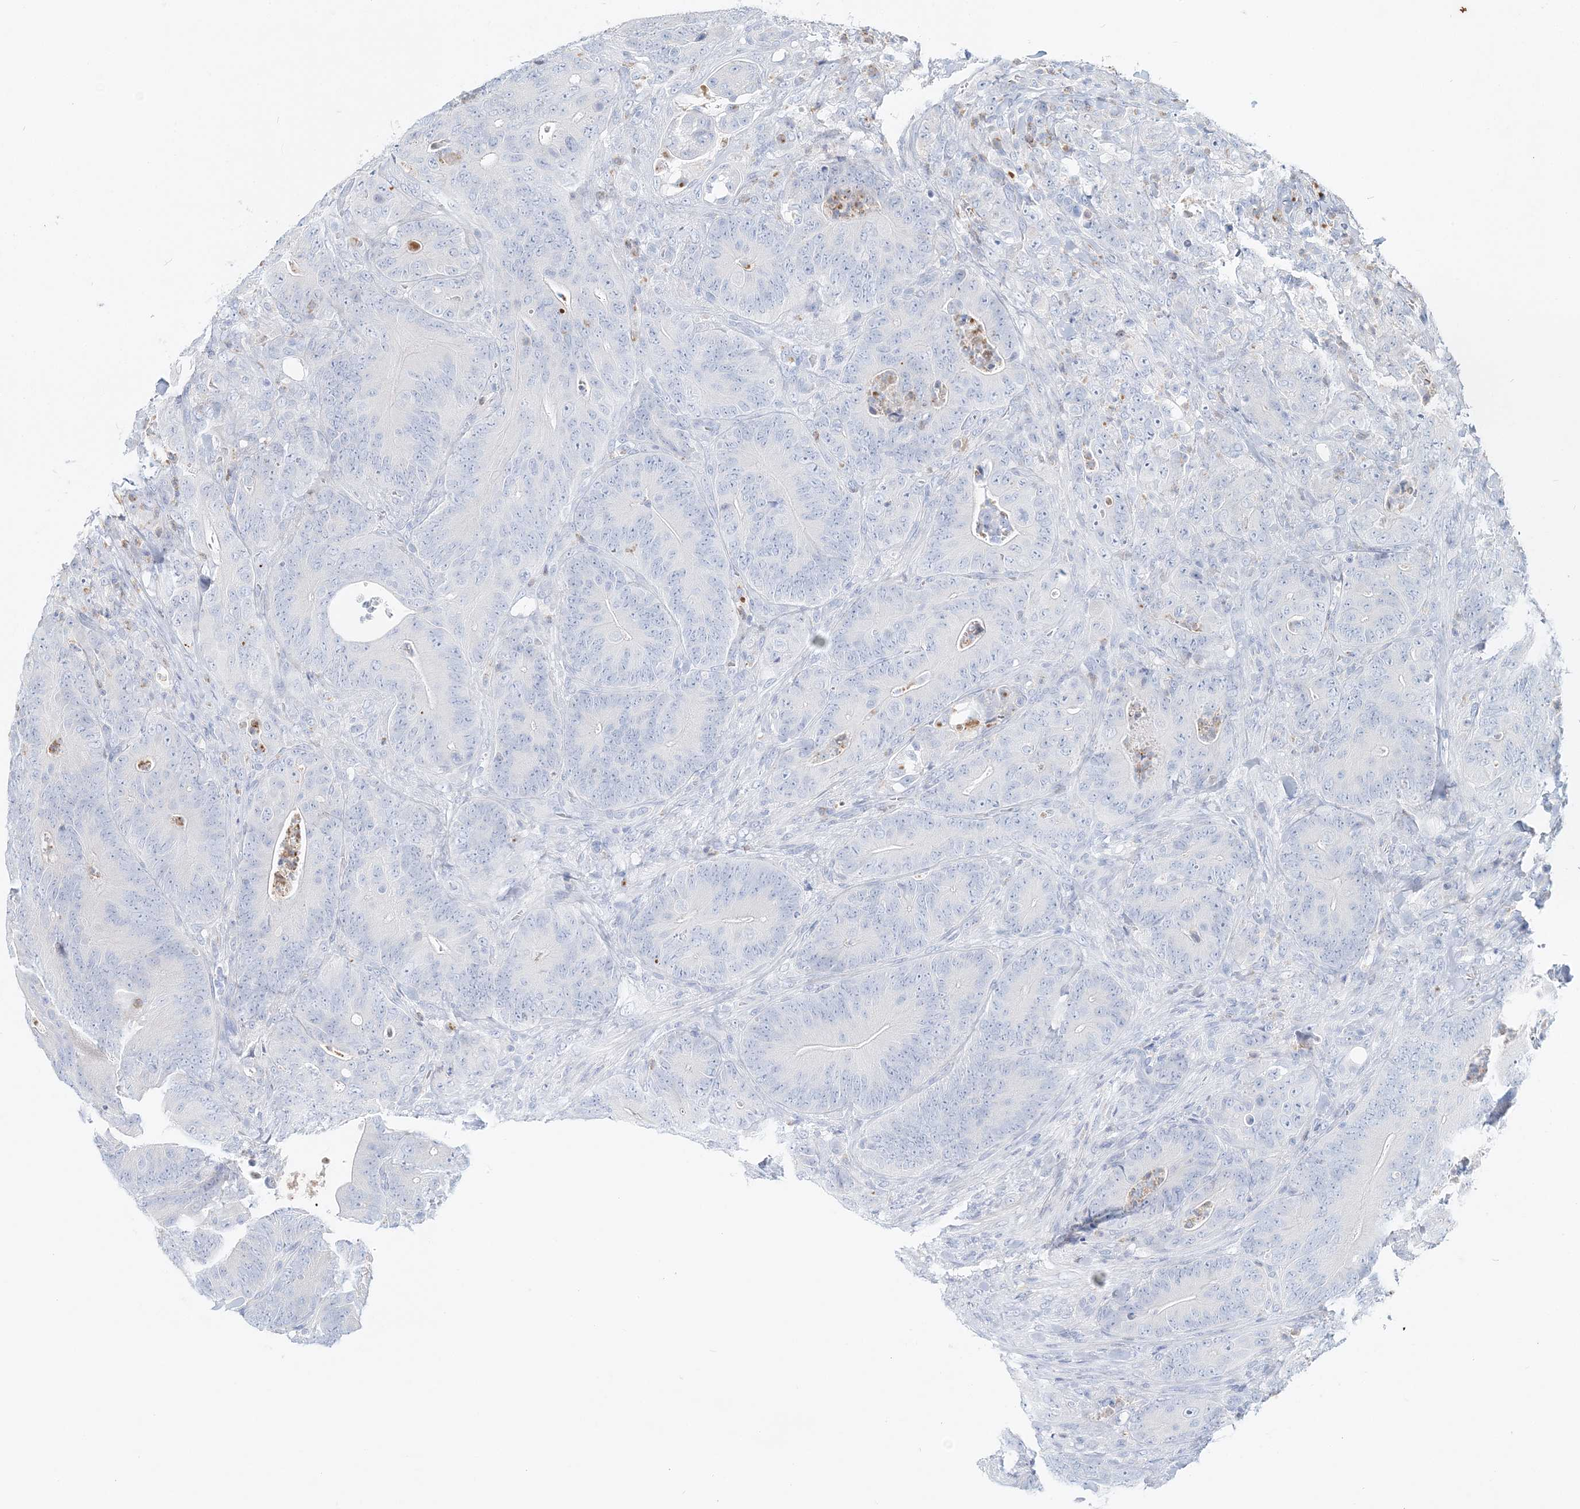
{"staining": {"intensity": "negative", "quantity": "none", "location": "none"}, "tissue": "colorectal cancer", "cell_type": "Tumor cells", "image_type": "cancer", "snomed": [{"axis": "morphology", "description": "Normal tissue, NOS"}, {"axis": "topography", "description": "Colon"}], "caption": "DAB immunohistochemical staining of human colorectal cancer reveals no significant staining in tumor cells.", "gene": "DNAH5", "patient": {"sex": "female", "age": 82}}